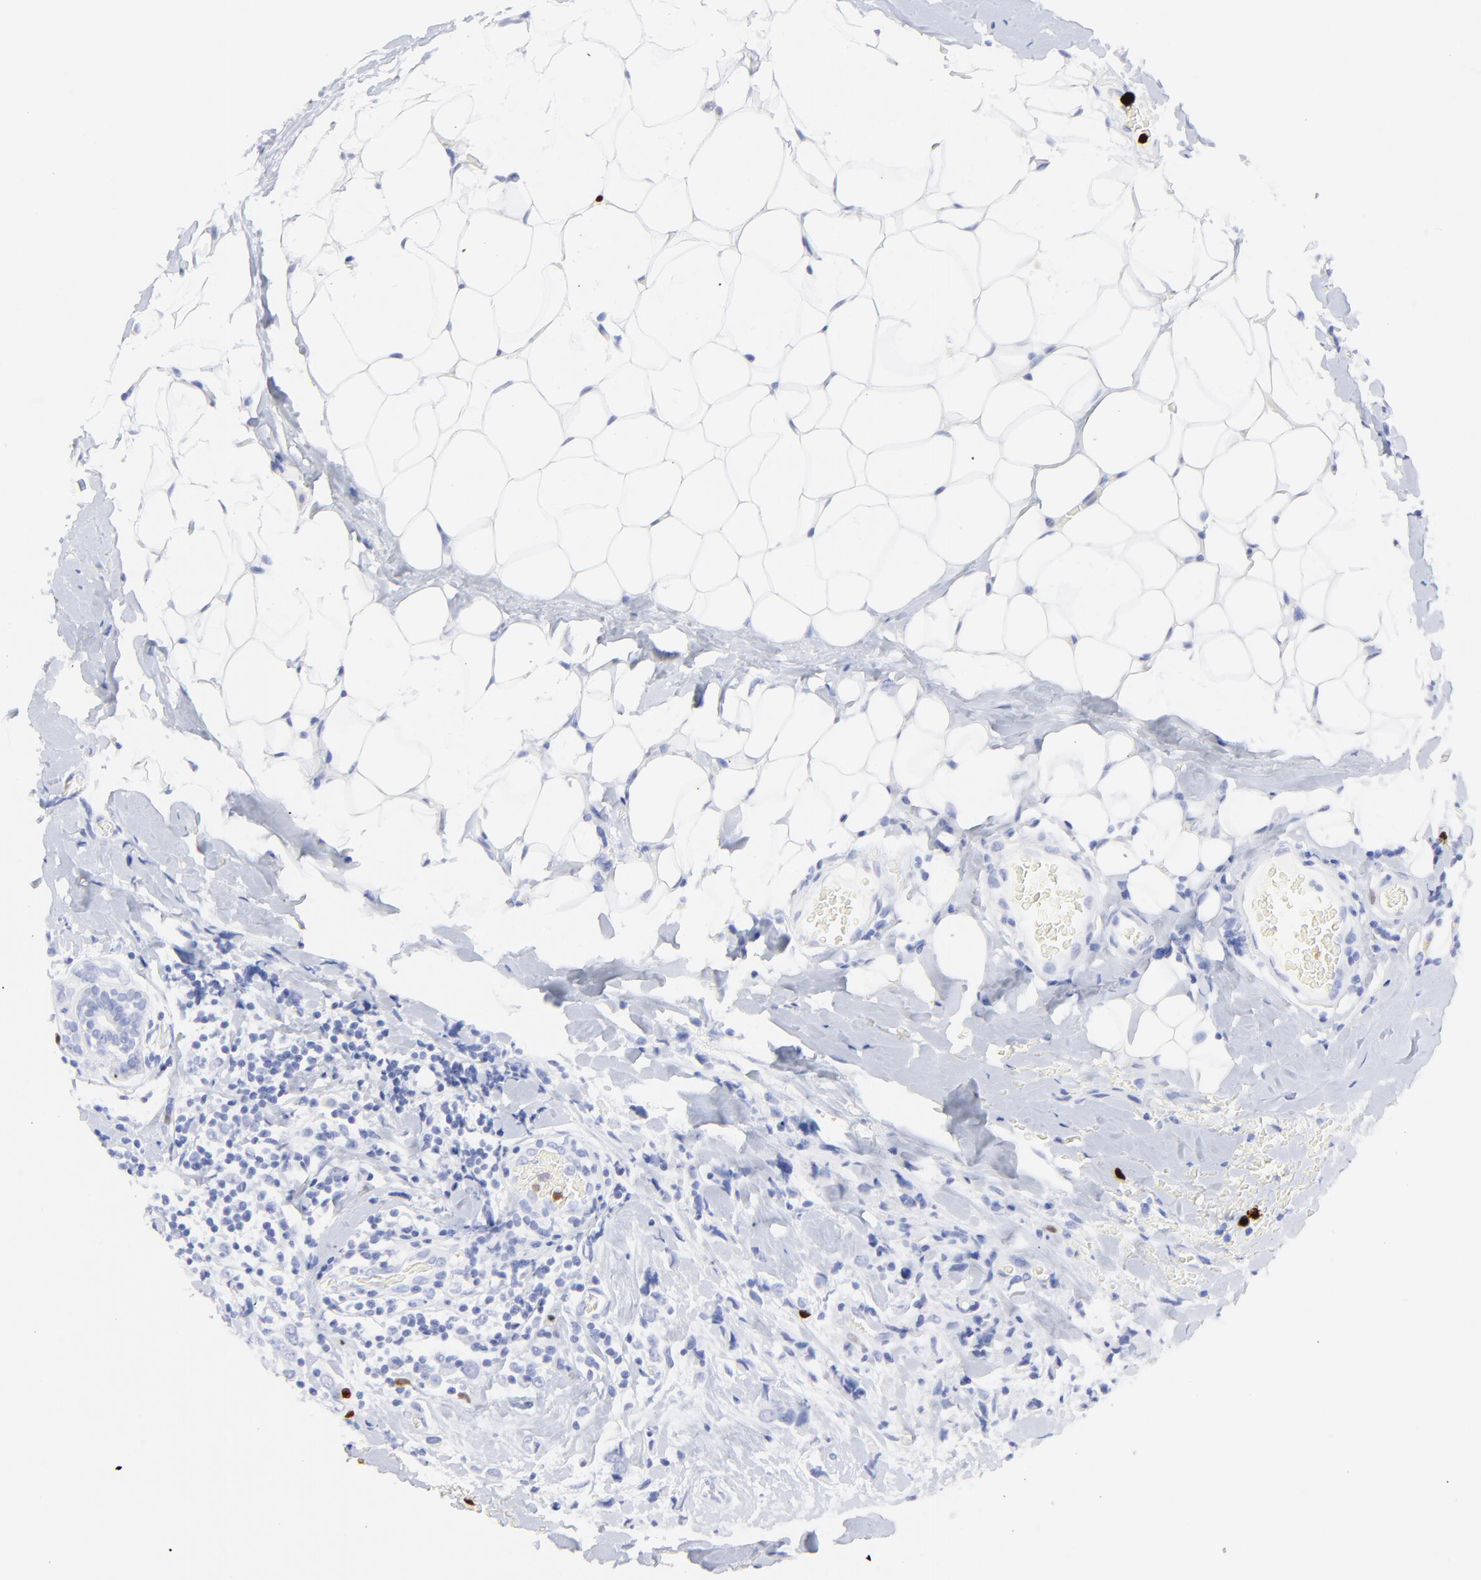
{"staining": {"intensity": "negative", "quantity": "none", "location": "none"}, "tissue": "breast cancer", "cell_type": "Tumor cells", "image_type": "cancer", "snomed": [{"axis": "morphology", "description": "Lobular carcinoma"}, {"axis": "topography", "description": "Breast"}], "caption": "IHC of human breast lobular carcinoma demonstrates no expression in tumor cells.", "gene": "S100A12", "patient": {"sex": "female", "age": 57}}